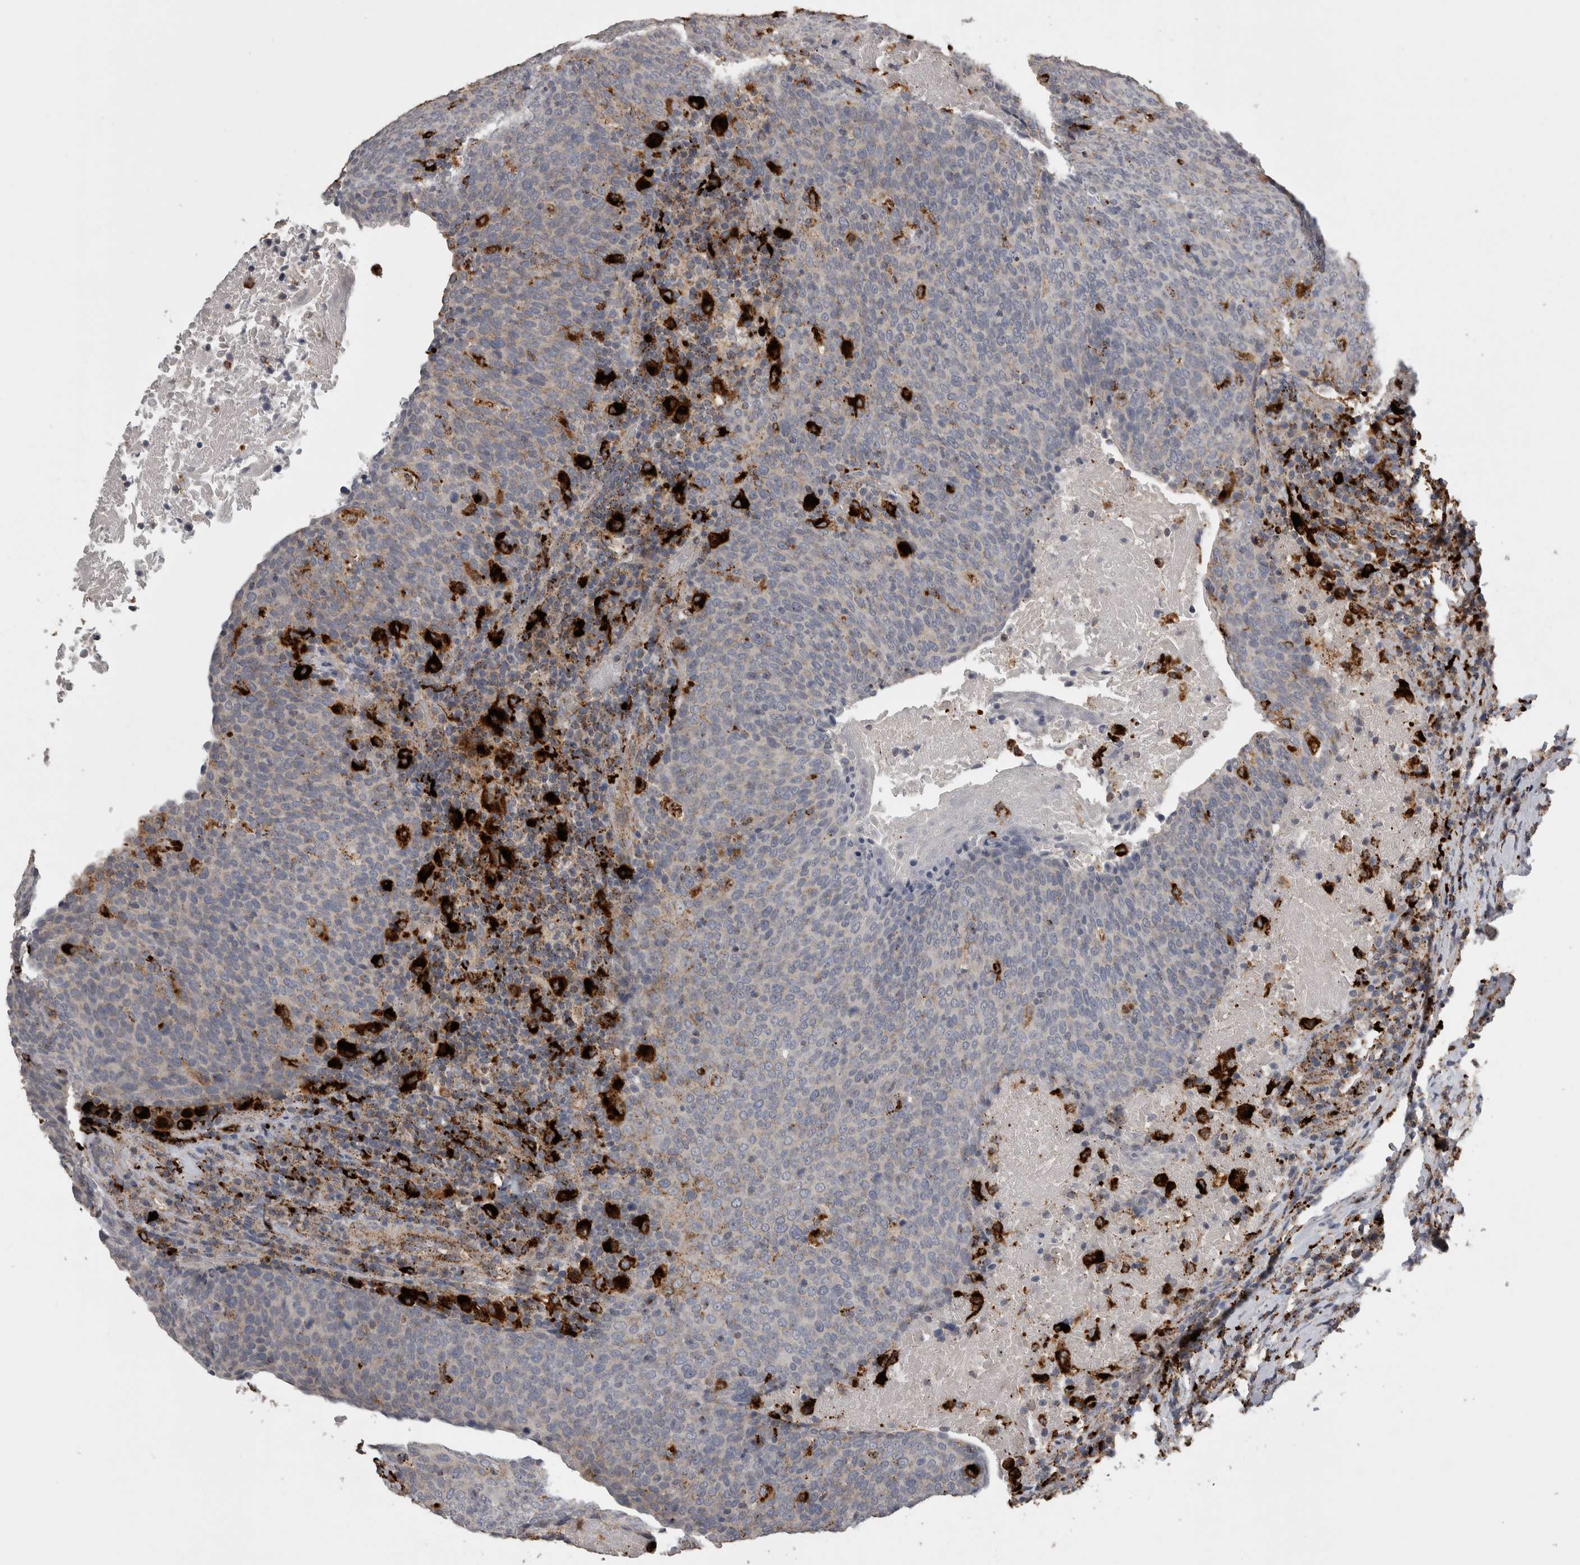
{"staining": {"intensity": "negative", "quantity": "none", "location": "none"}, "tissue": "head and neck cancer", "cell_type": "Tumor cells", "image_type": "cancer", "snomed": [{"axis": "morphology", "description": "Squamous cell carcinoma, NOS"}, {"axis": "morphology", "description": "Squamous cell carcinoma, metastatic, NOS"}, {"axis": "topography", "description": "Lymph node"}, {"axis": "topography", "description": "Head-Neck"}], "caption": "Immunohistochemistry (IHC) histopathology image of head and neck cancer stained for a protein (brown), which shows no staining in tumor cells.", "gene": "CTSZ", "patient": {"sex": "male", "age": 62}}